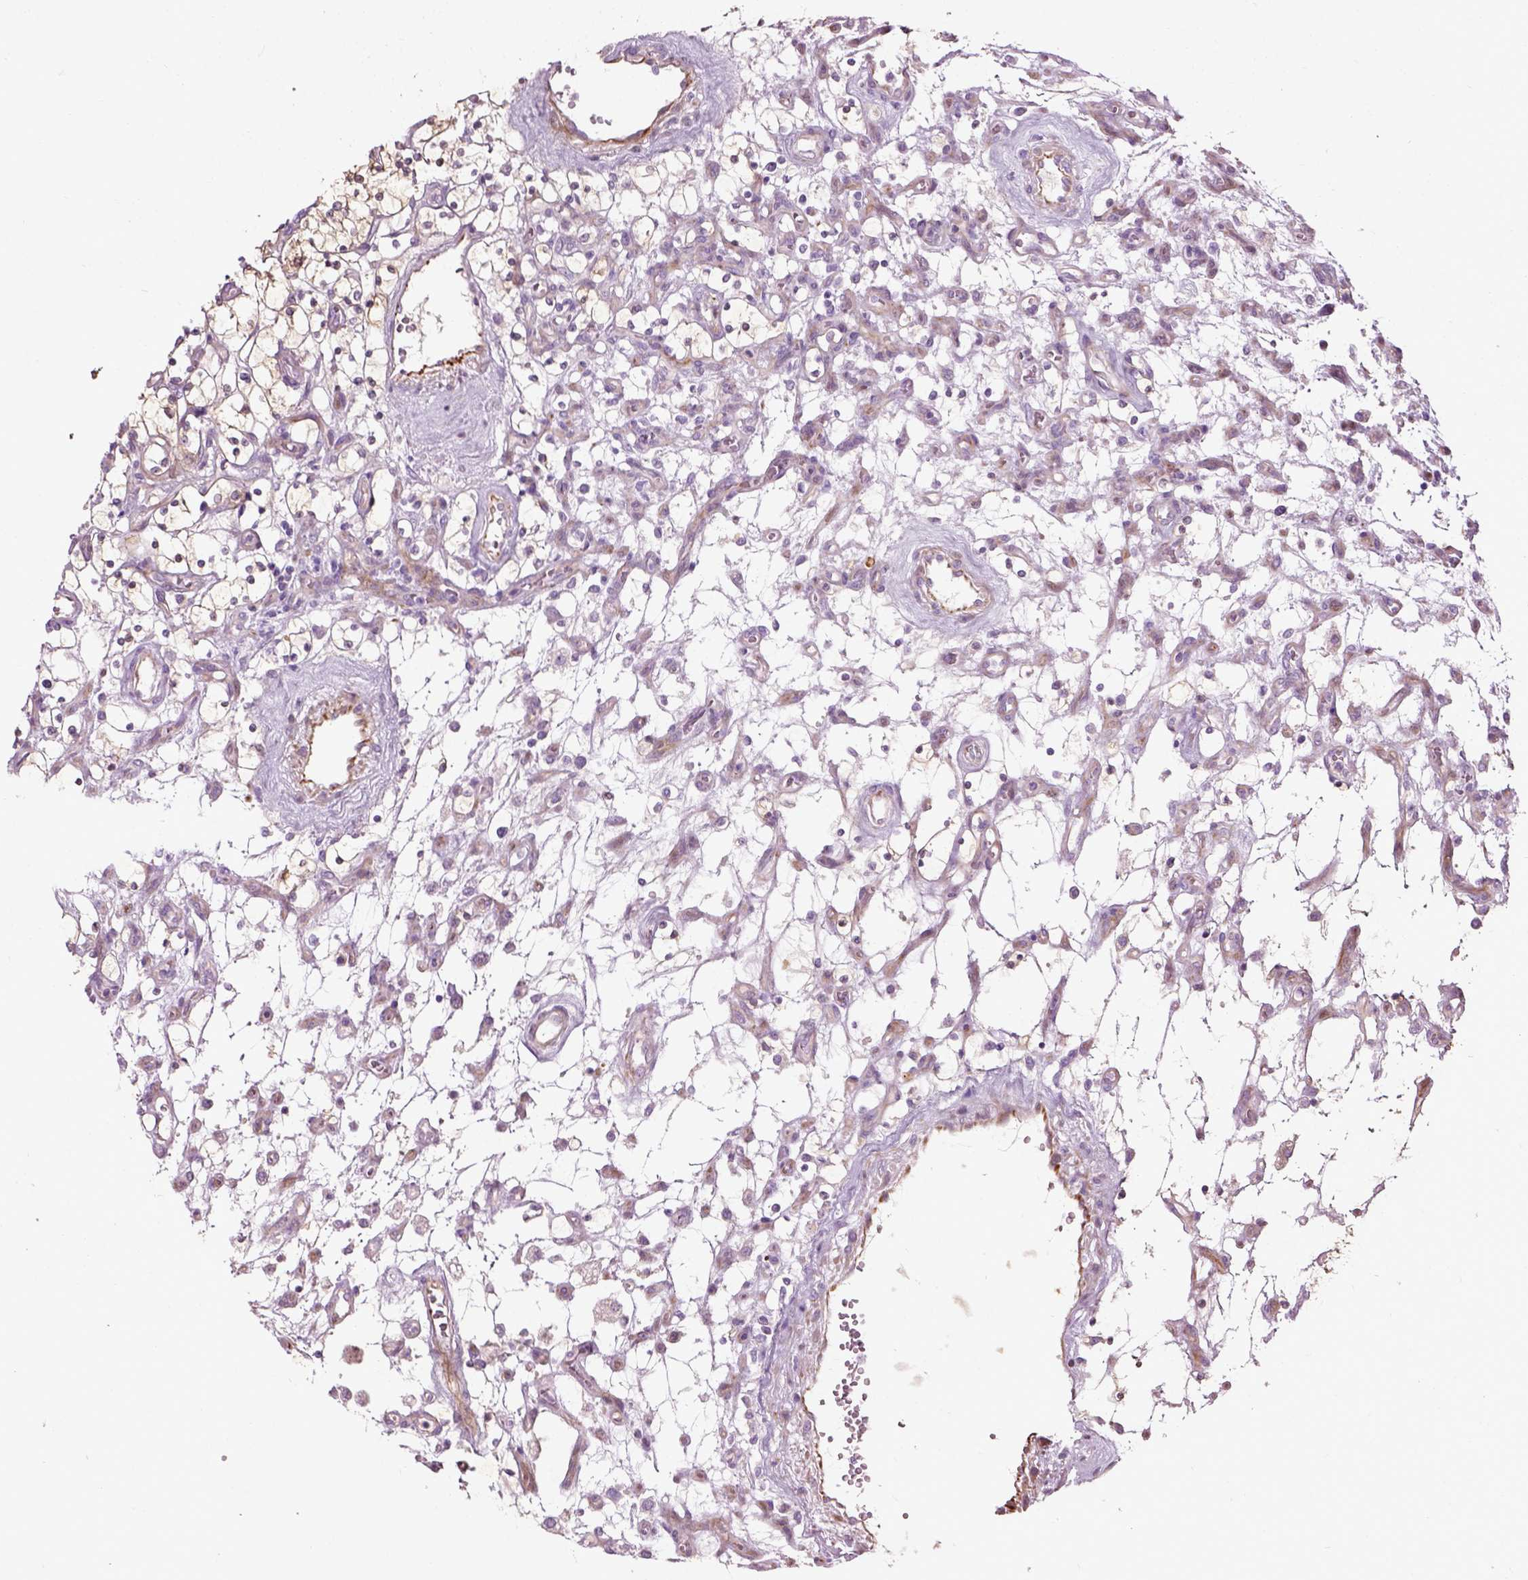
{"staining": {"intensity": "weak", "quantity": ">75%", "location": "cytoplasmic/membranous"}, "tissue": "renal cancer", "cell_type": "Tumor cells", "image_type": "cancer", "snomed": [{"axis": "morphology", "description": "Adenocarcinoma, NOS"}, {"axis": "topography", "description": "Kidney"}], "caption": "Renal cancer (adenocarcinoma) stained for a protein displays weak cytoplasmic/membranous positivity in tumor cells.", "gene": "PKP3", "patient": {"sex": "female", "age": 69}}